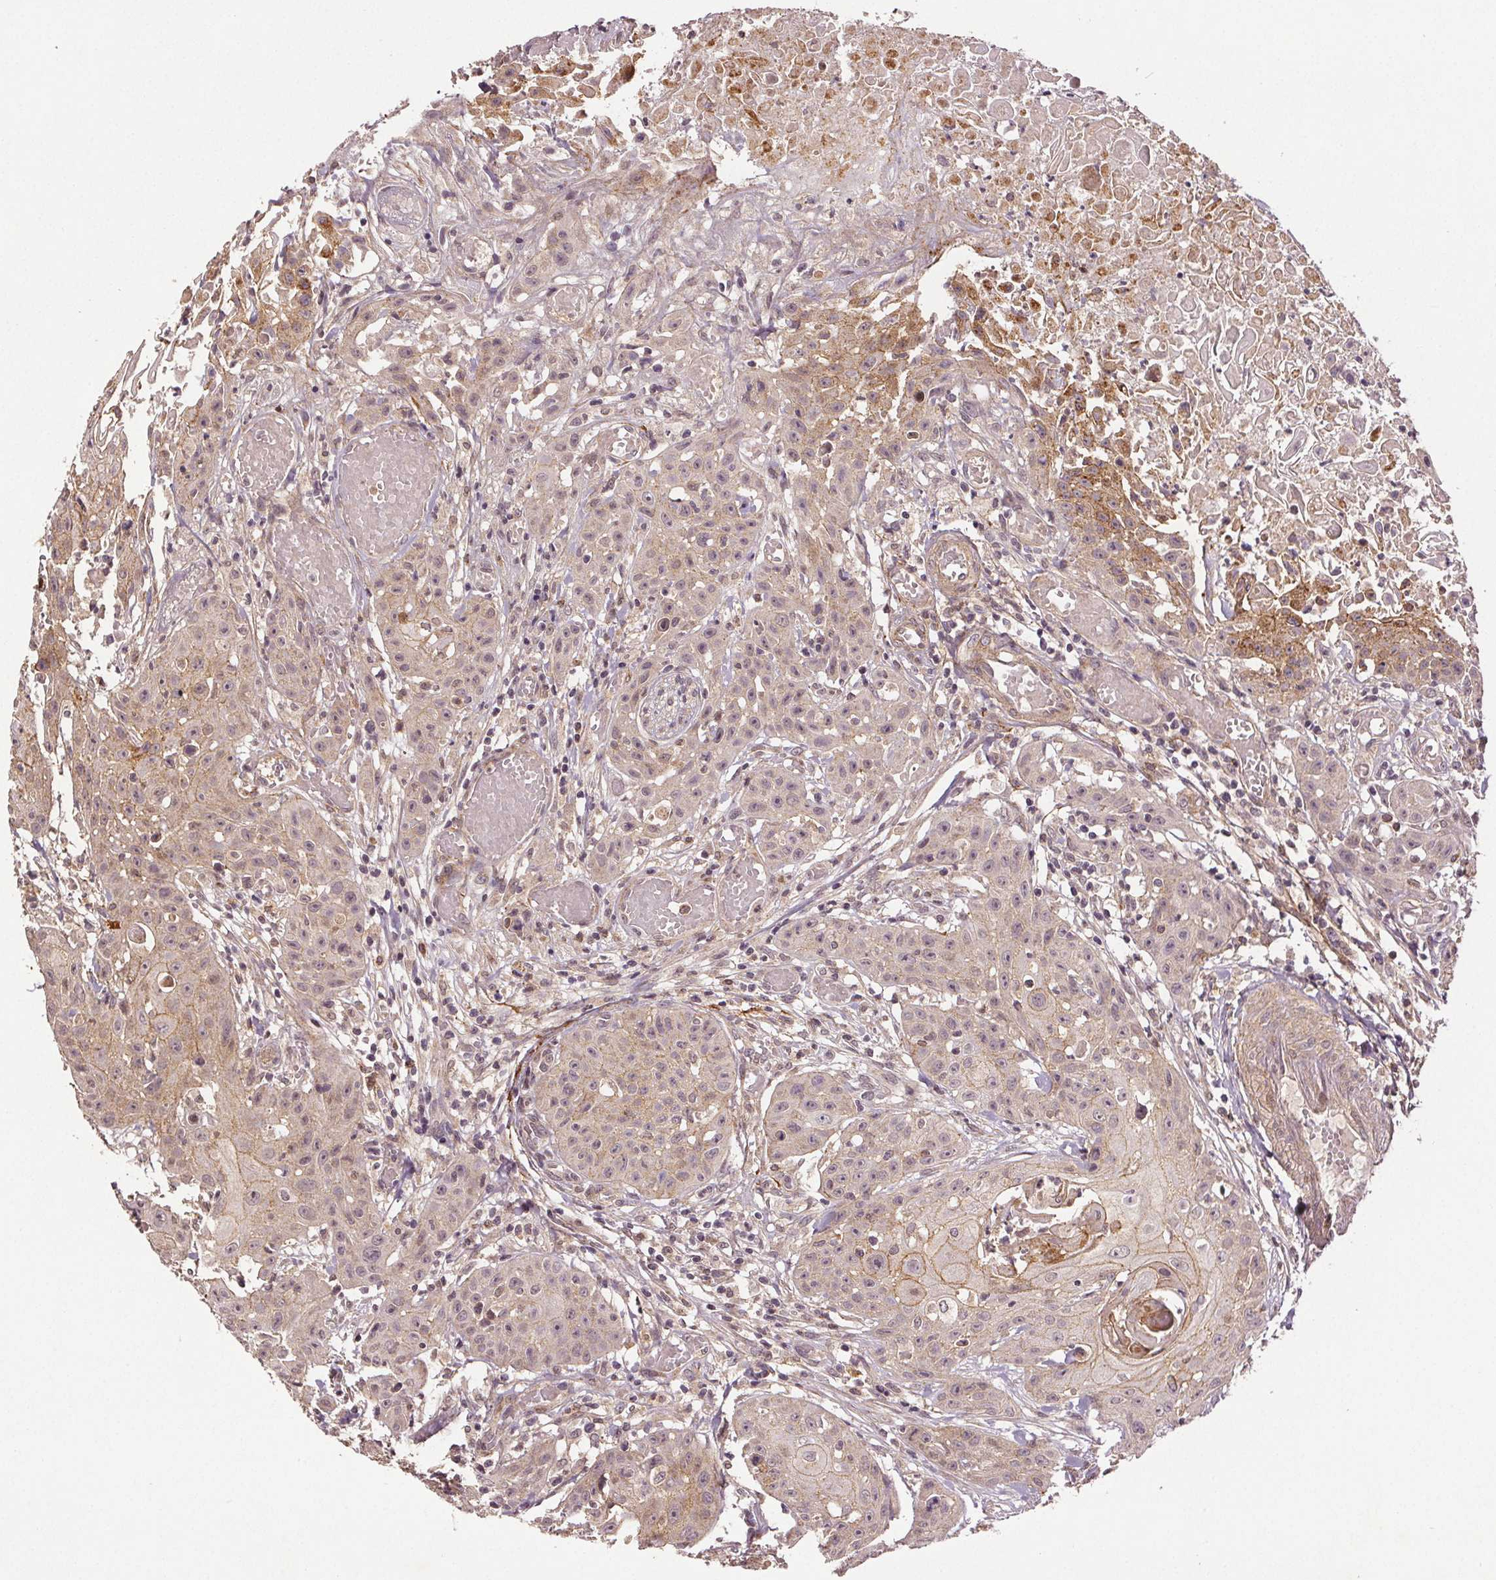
{"staining": {"intensity": "moderate", "quantity": "25%-75%", "location": "cytoplasmic/membranous"}, "tissue": "head and neck cancer", "cell_type": "Tumor cells", "image_type": "cancer", "snomed": [{"axis": "morphology", "description": "Squamous cell carcinoma, NOS"}, {"axis": "topography", "description": "Oral tissue"}, {"axis": "topography", "description": "Head-Neck"}], "caption": "Squamous cell carcinoma (head and neck) tissue displays moderate cytoplasmic/membranous positivity in about 25%-75% of tumor cells", "gene": "EPHB3", "patient": {"sex": "female", "age": 55}}